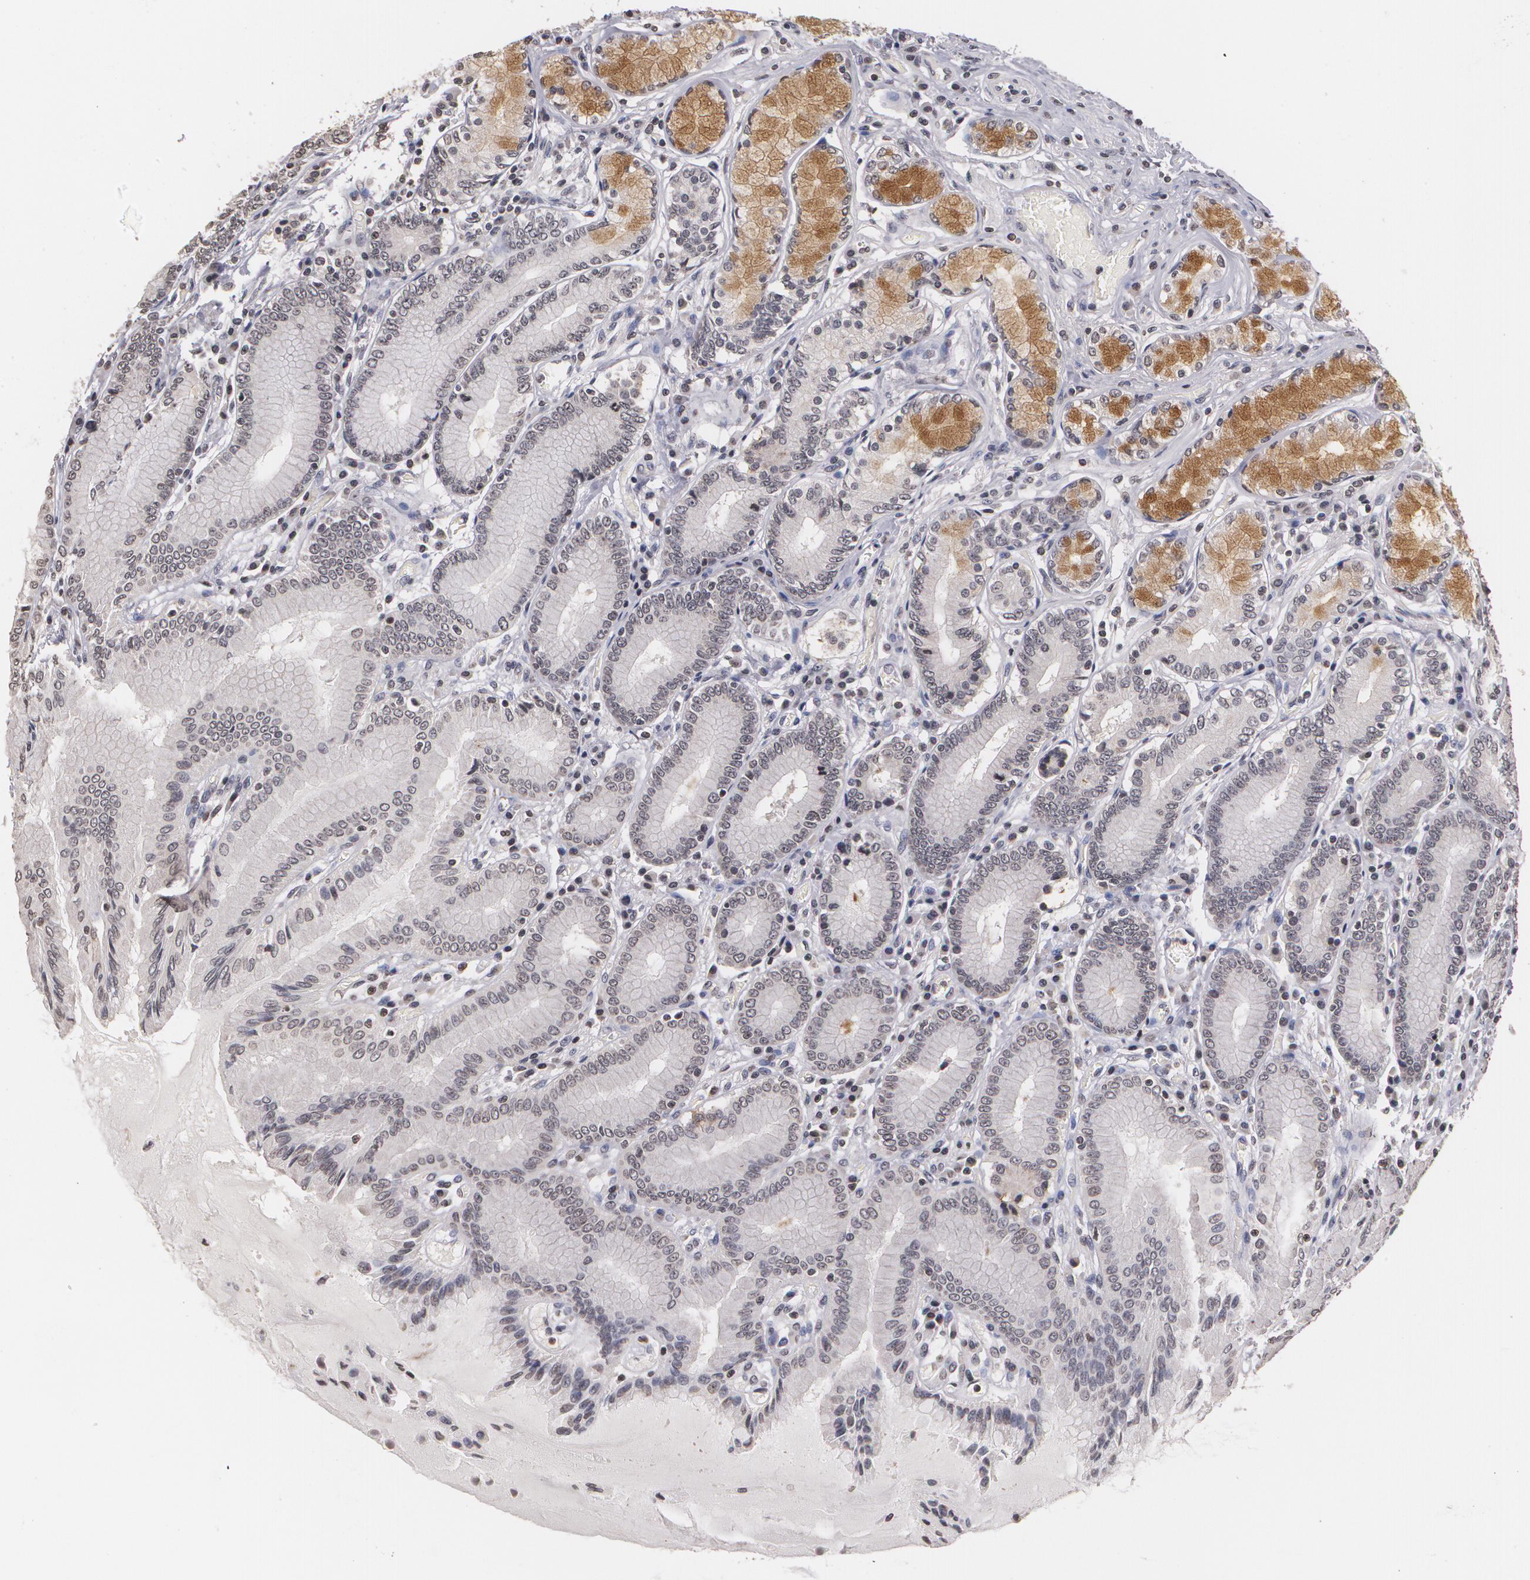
{"staining": {"intensity": "moderate", "quantity": "<25%", "location": "cytoplasmic/membranous"}, "tissue": "stomach", "cell_type": "Glandular cells", "image_type": "normal", "snomed": [{"axis": "morphology", "description": "Normal tissue, NOS"}, {"axis": "morphology", "description": "Adenocarcinoma, NOS"}, {"axis": "topography", "description": "Stomach, lower"}], "caption": "Brown immunohistochemical staining in normal stomach displays moderate cytoplasmic/membranous staining in about <25% of glandular cells. The protein is stained brown, and the nuclei are stained in blue (DAB (3,3'-diaminobenzidine) IHC with brightfield microscopy, high magnification).", "gene": "THRB", "patient": {"sex": "female", "age": 76}}